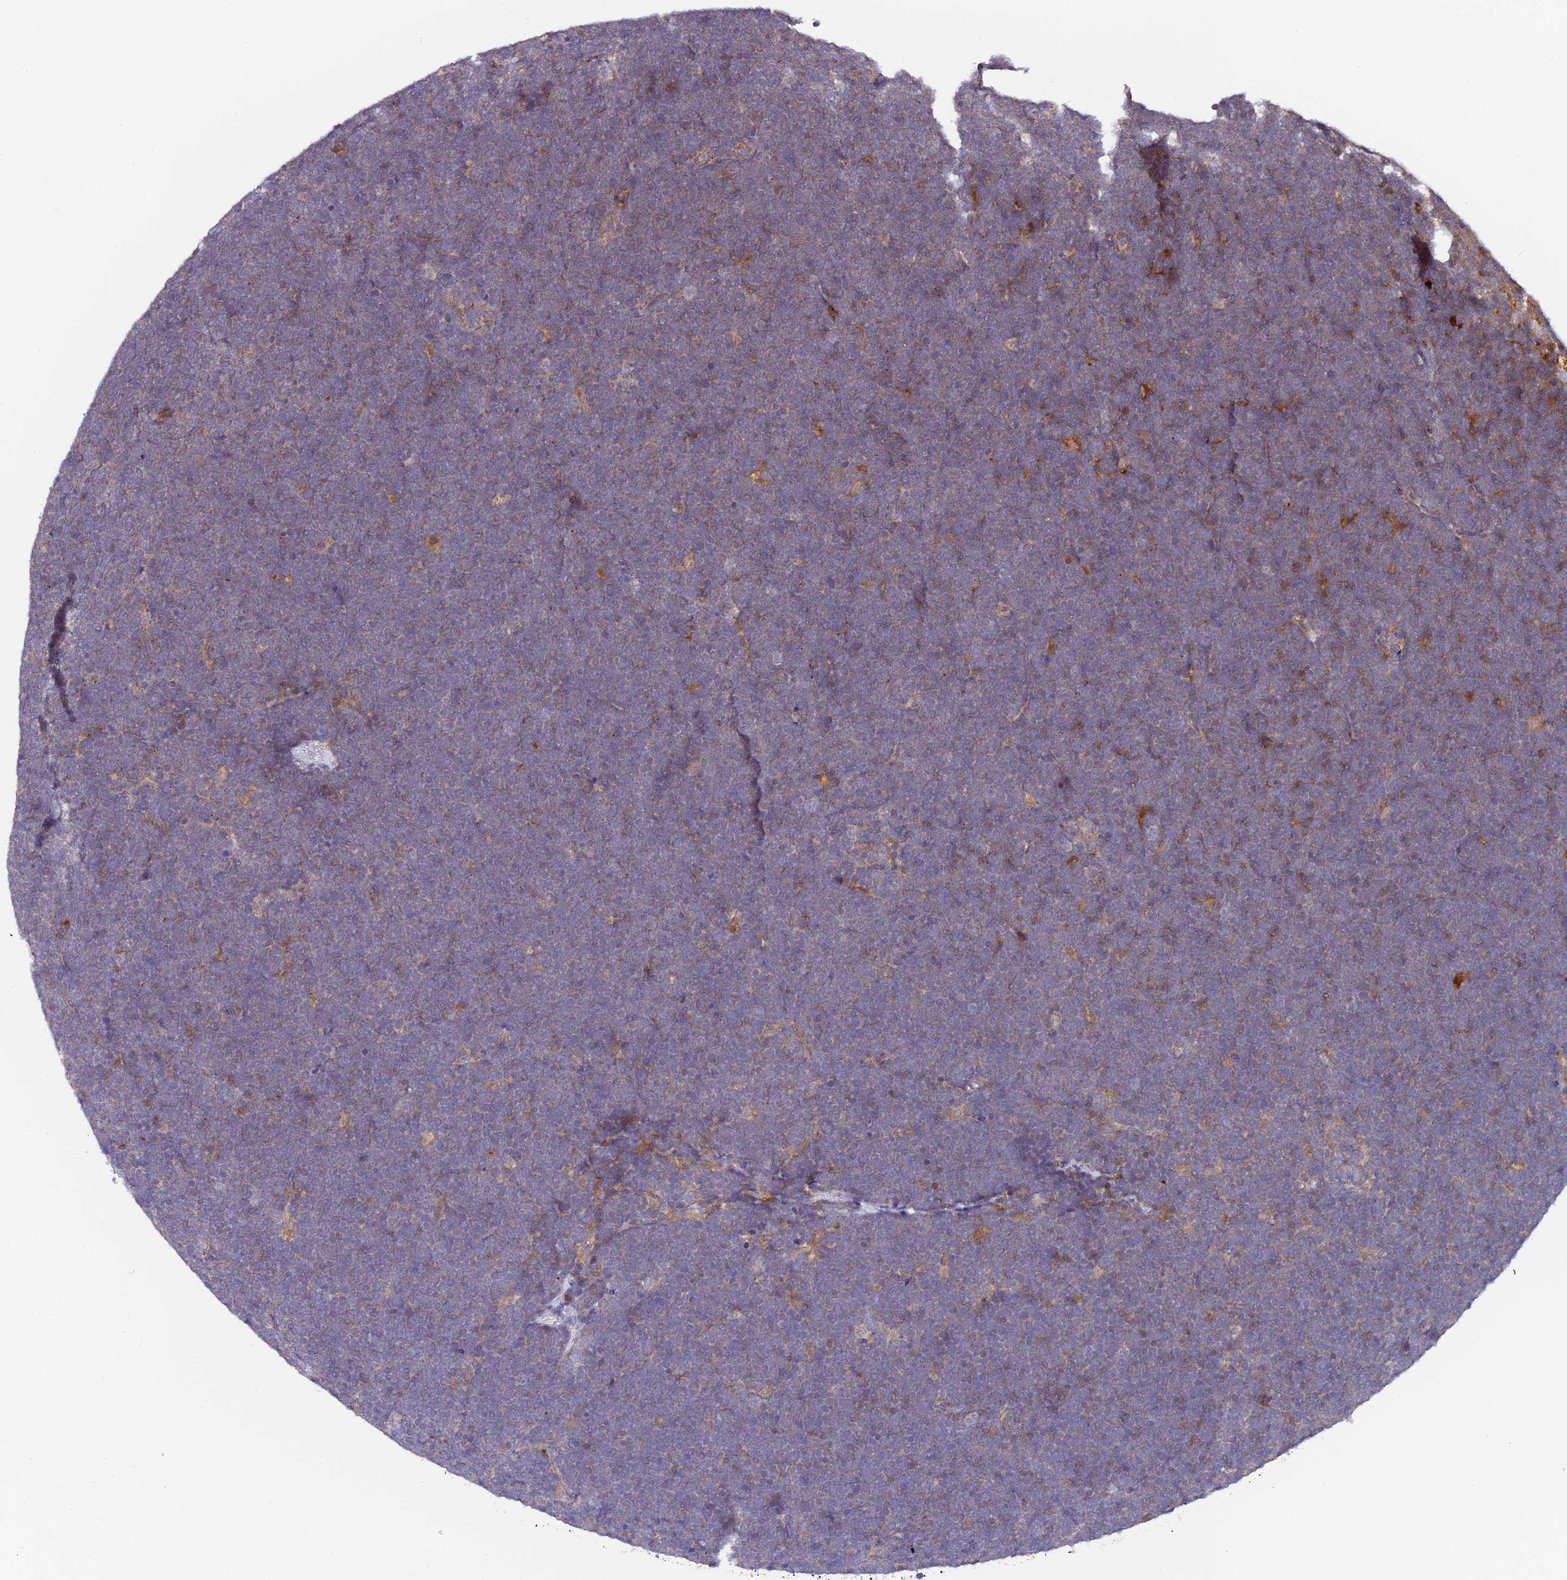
{"staining": {"intensity": "weak", "quantity": "25%-75%", "location": "cytoplasmic/membranous"}, "tissue": "lymphoma", "cell_type": "Tumor cells", "image_type": "cancer", "snomed": [{"axis": "morphology", "description": "Malignant lymphoma, non-Hodgkin's type, High grade"}, {"axis": "topography", "description": "Lymph node"}], "caption": "There is low levels of weak cytoplasmic/membranous staining in tumor cells of malignant lymphoma, non-Hodgkin's type (high-grade), as demonstrated by immunohistochemical staining (brown color).", "gene": "ZBED8", "patient": {"sex": "male", "age": 13}}